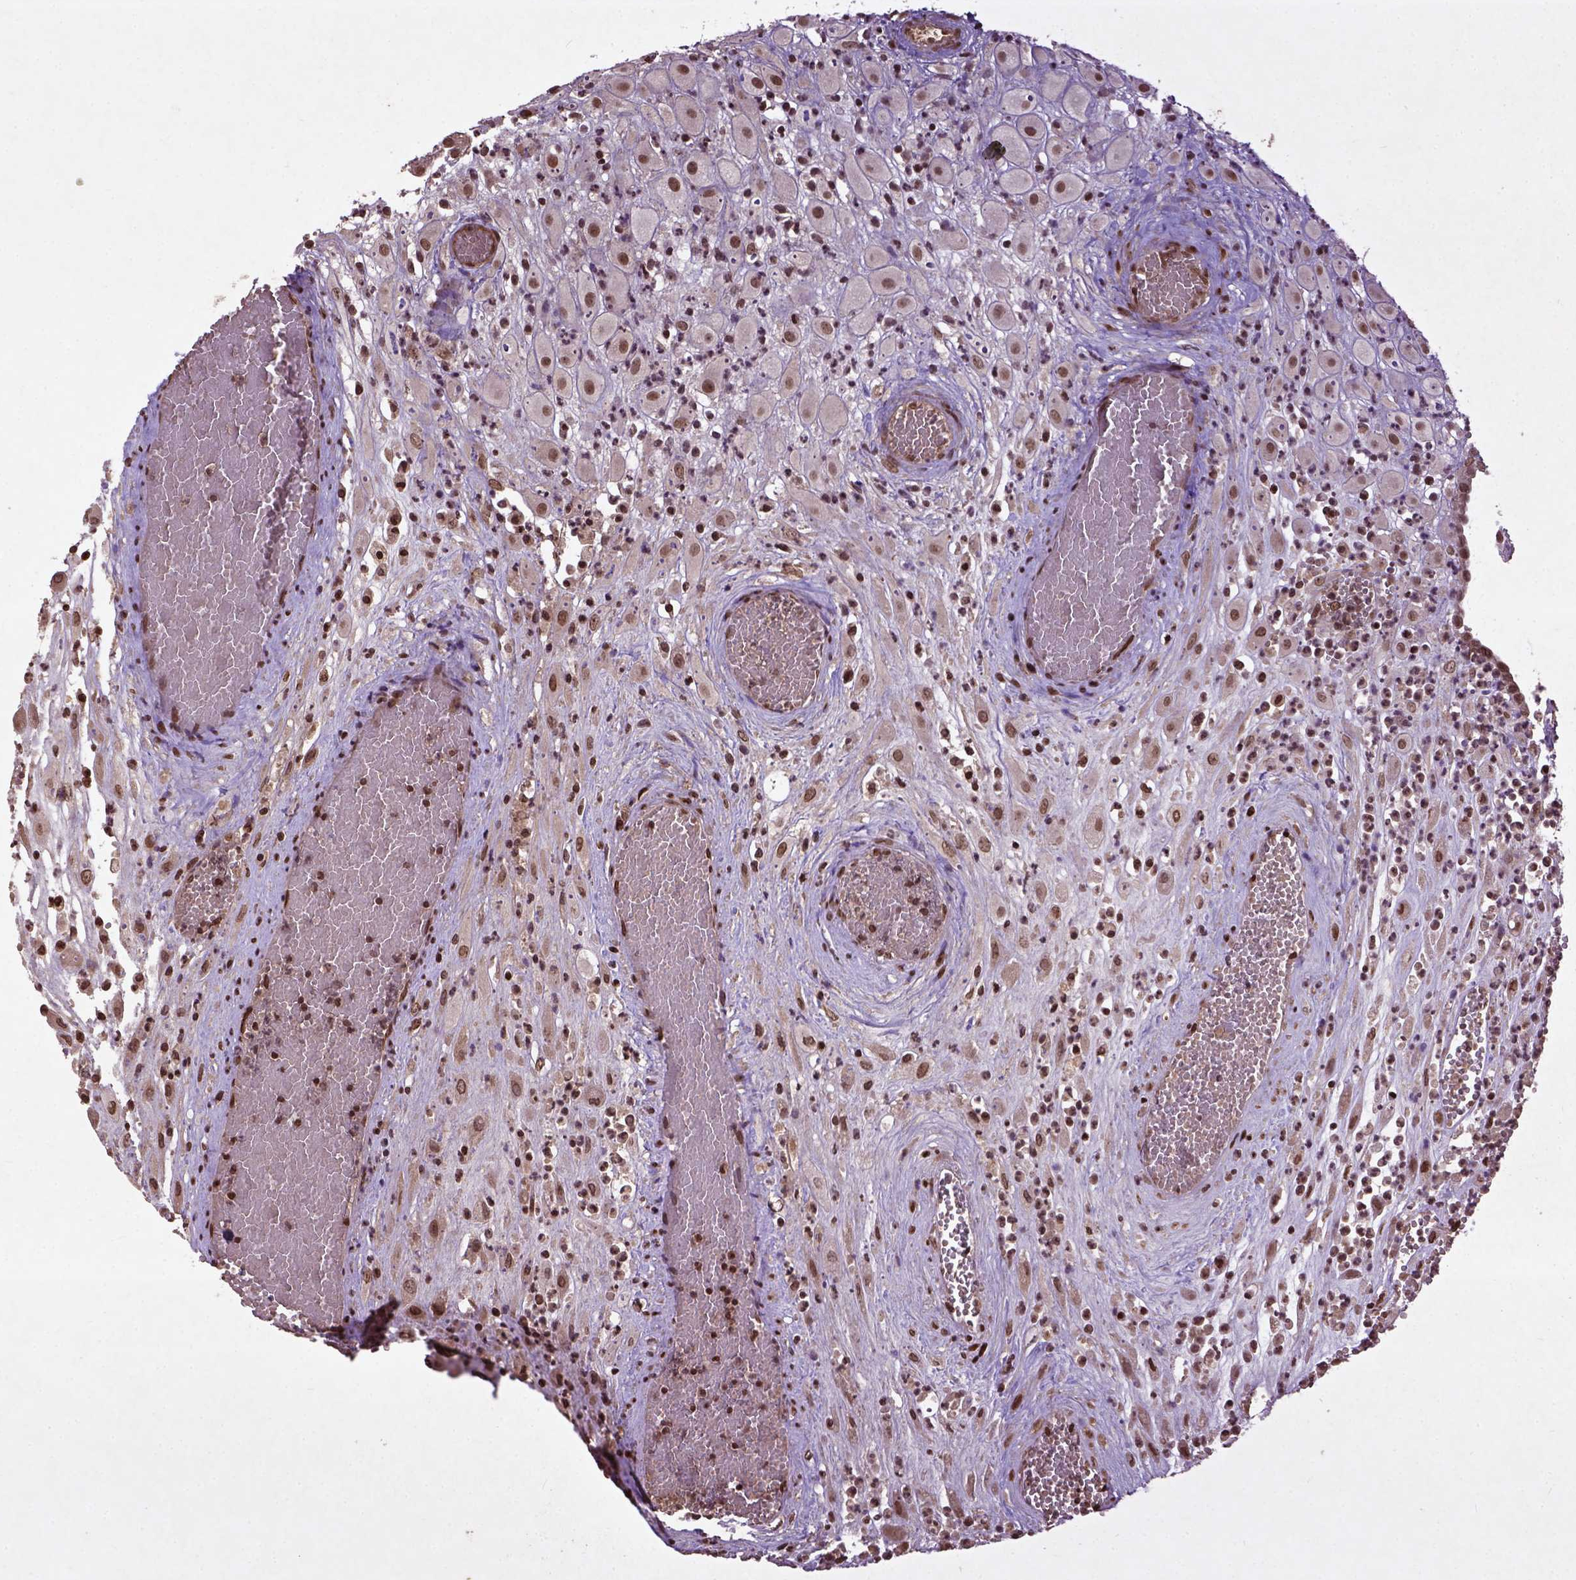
{"staining": {"intensity": "moderate", "quantity": ">75%", "location": "nuclear"}, "tissue": "placenta", "cell_type": "Decidual cells", "image_type": "normal", "snomed": [{"axis": "morphology", "description": "Normal tissue, NOS"}, {"axis": "topography", "description": "Placenta"}], "caption": "Decidual cells show moderate nuclear positivity in approximately >75% of cells in normal placenta.", "gene": "BANF1", "patient": {"sex": "female", "age": 24}}